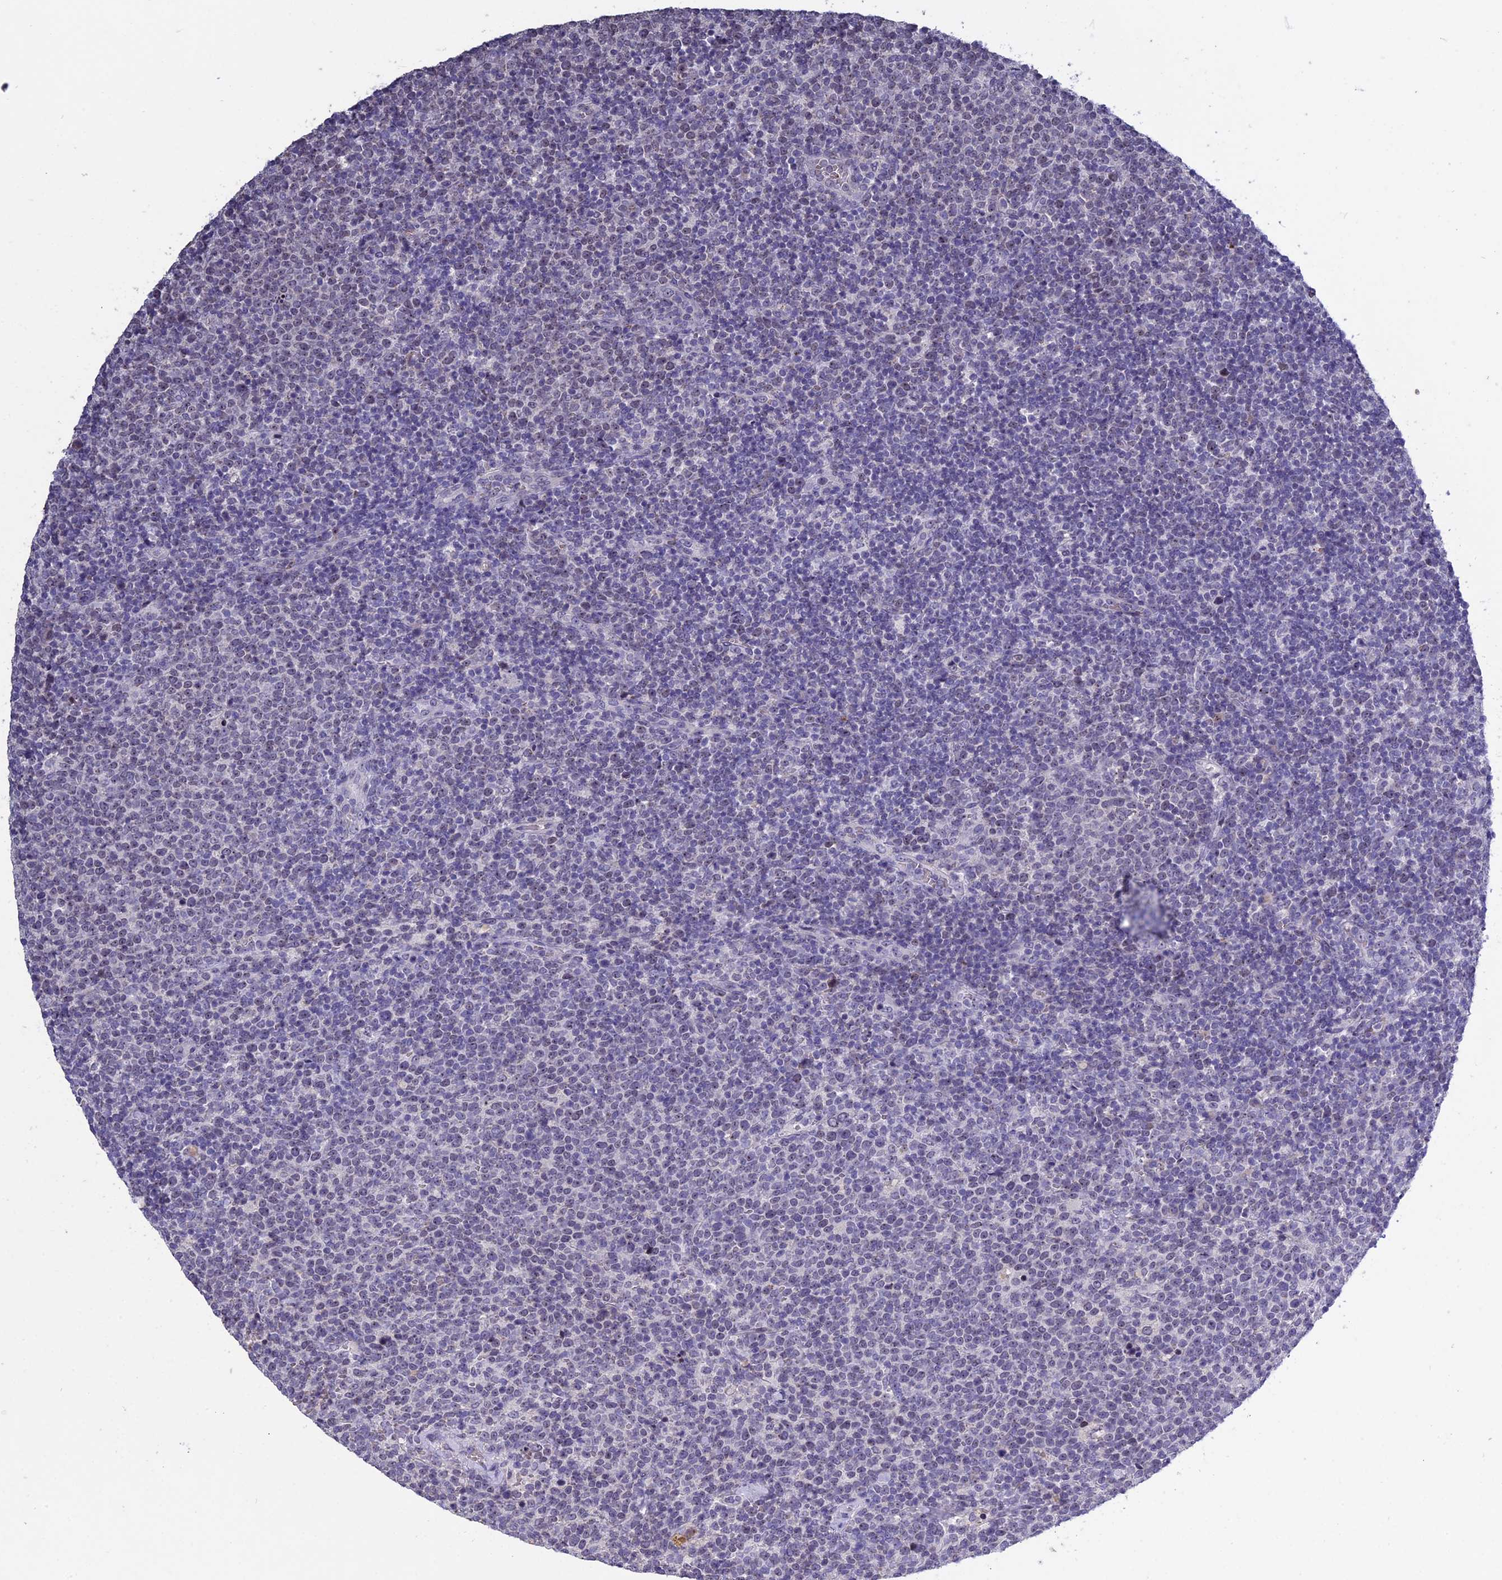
{"staining": {"intensity": "negative", "quantity": "none", "location": "none"}, "tissue": "lymphoma", "cell_type": "Tumor cells", "image_type": "cancer", "snomed": [{"axis": "morphology", "description": "Malignant lymphoma, non-Hodgkin's type, High grade"}, {"axis": "topography", "description": "Lymph node"}], "caption": "Human malignant lymphoma, non-Hodgkin's type (high-grade) stained for a protein using immunohistochemistry displays no staining in tumor cells.", "gene": "KNOP1", "patient": {"sex": "male", "age": 61}}